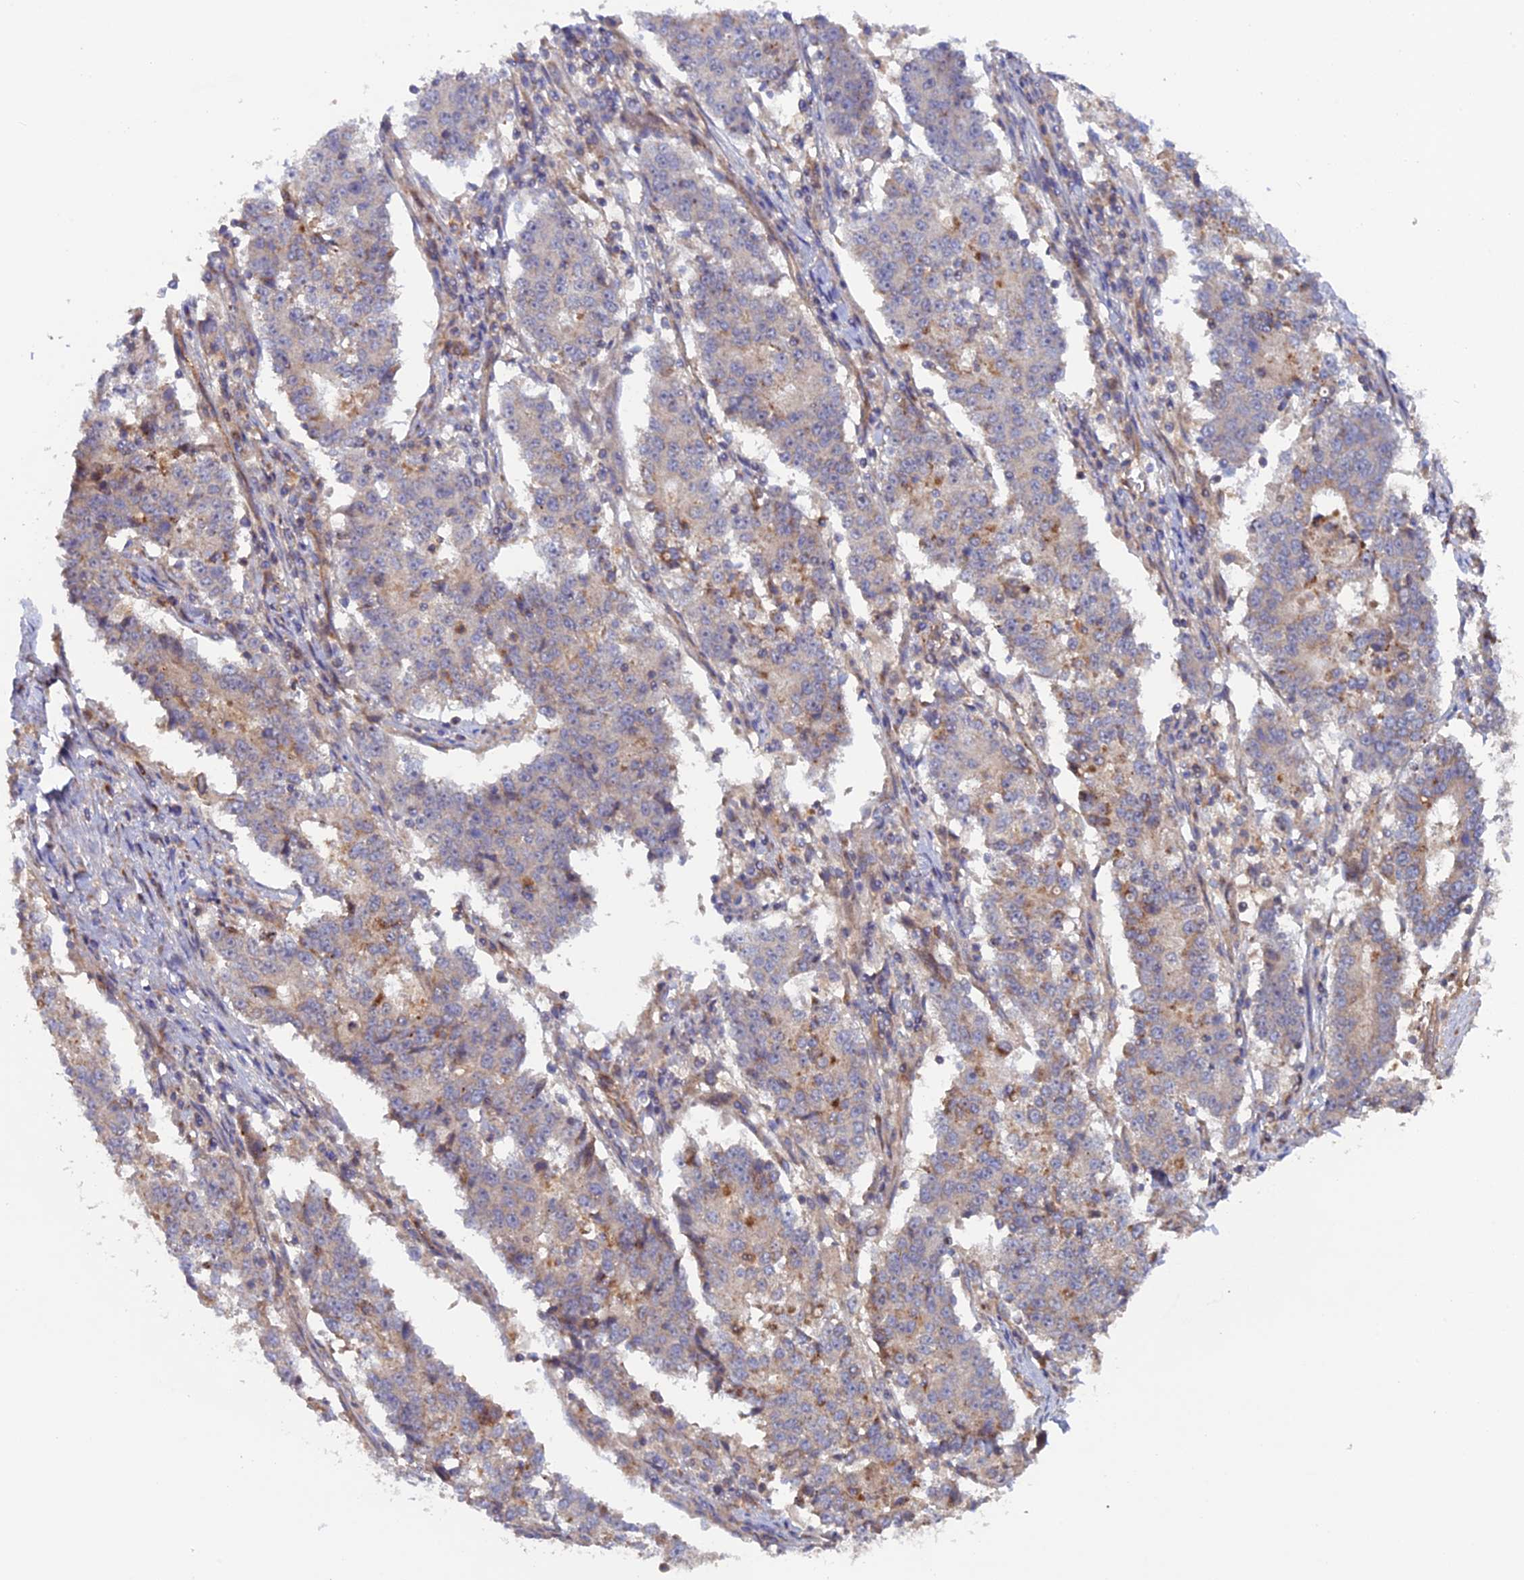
{"staining": {"intensity": "weak", "quantity": "25%-75%", "location": "cytoplasmic/membranous"}, "tissue": "stomach cancer", "cell_type": "Tumor cells", "image_type": "cancer", "snomed": [{"axis": "morphology", "description": "Adenocarcinoma, NOS"}, {"axis": "topography", "description": "Stomach"}], "caption": "Human adenocarcinoma (stomach) stained for a protein (brown) exhibits weak cytoplasmic/membranous positive staining in about 25%-75% of tumor cells.", "gene": "FERMT1", "patient": {"sex": "male", "age": 59}}